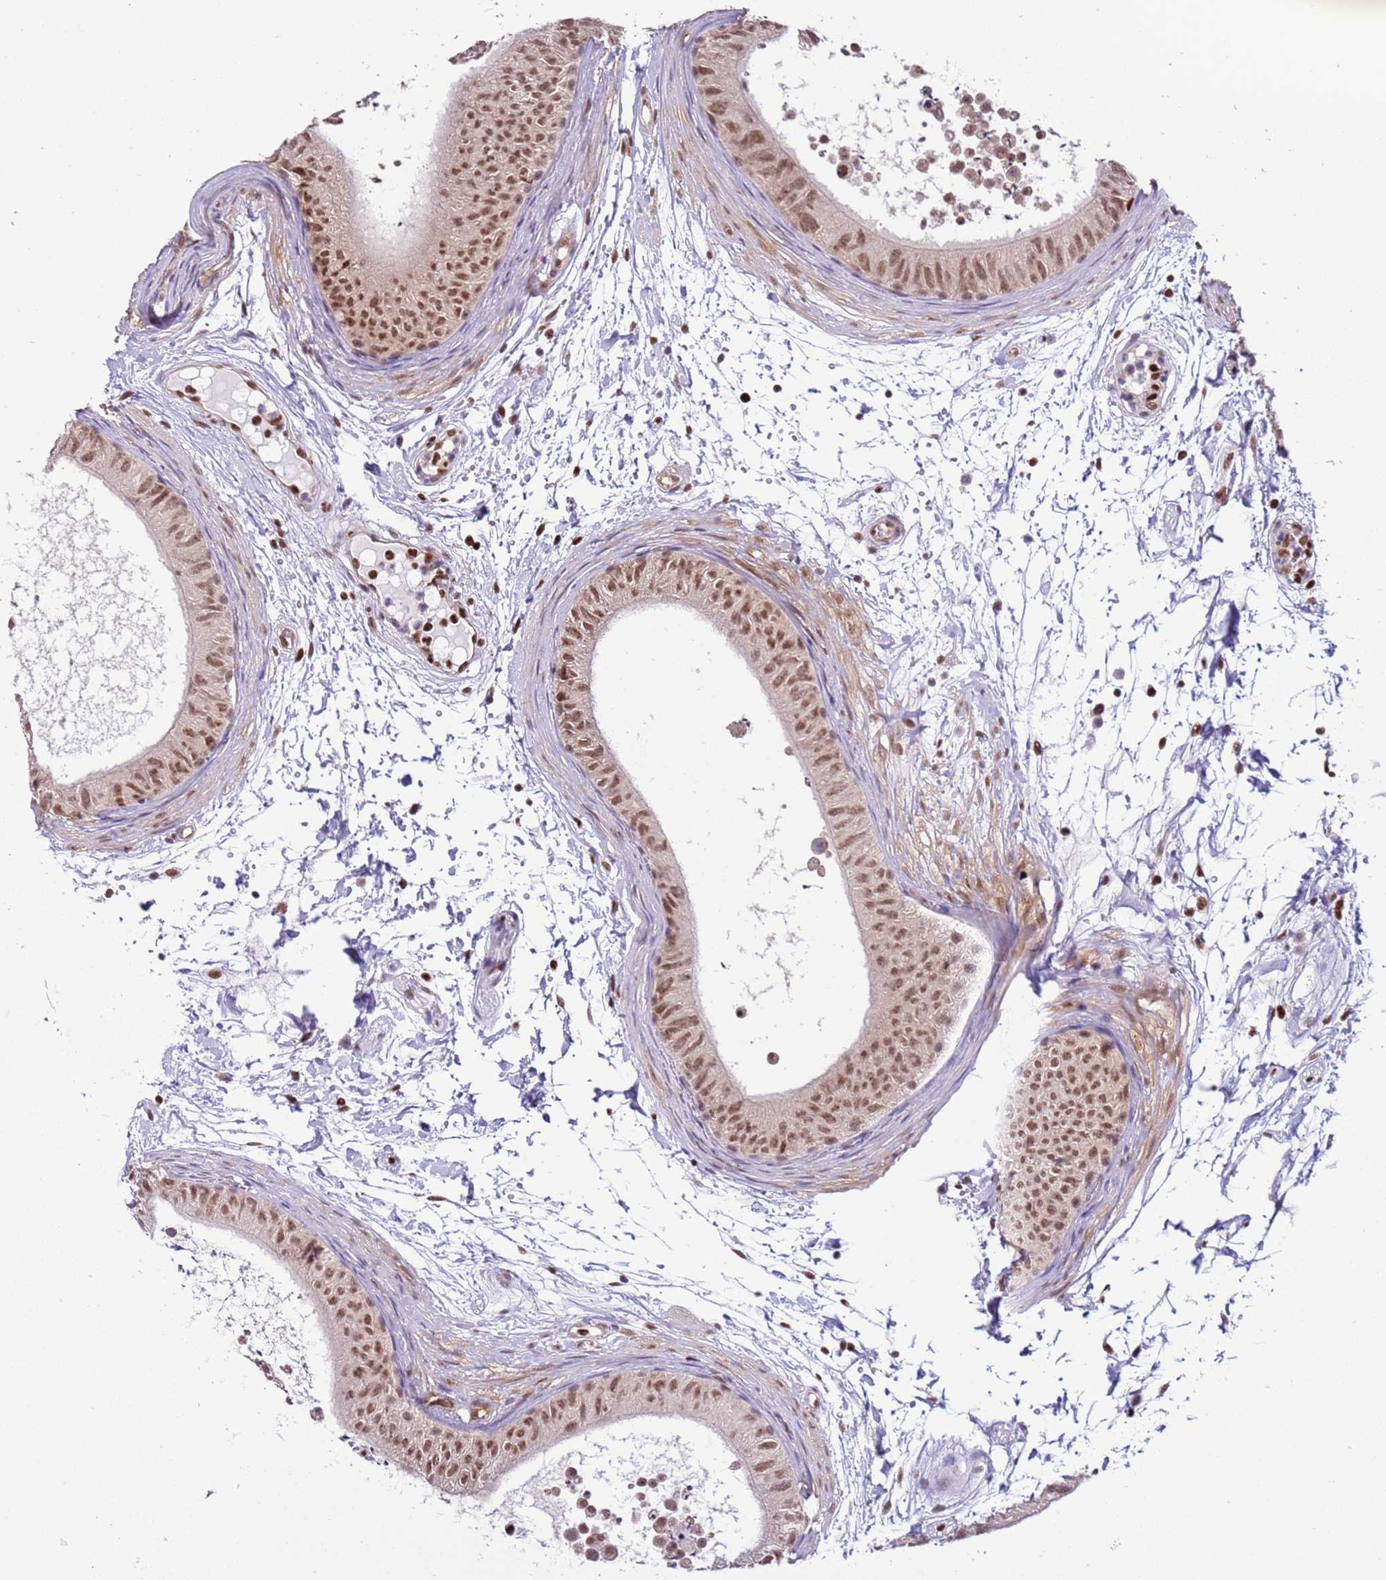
{"staining": {"intensity": "moderate", "quantity": ">75%", "location": "nuclear"}, "tissue": "epididymis", "cell_type": "Glandular cells", "image_type": "normal", "snomed": [{"axis": "morphology", "description": "Normal tissue, NOS"}, {"axis": "topography", "description": "Epididymis"}], "caption": "This is a micrograph of immunohistochemistry (IHC) staining of unremarkable epididymis, which shows moderate staining in the nuclear of glandular cells.", "gene": "PRPF6", "patient": {"sex": "male", "age": 15}}